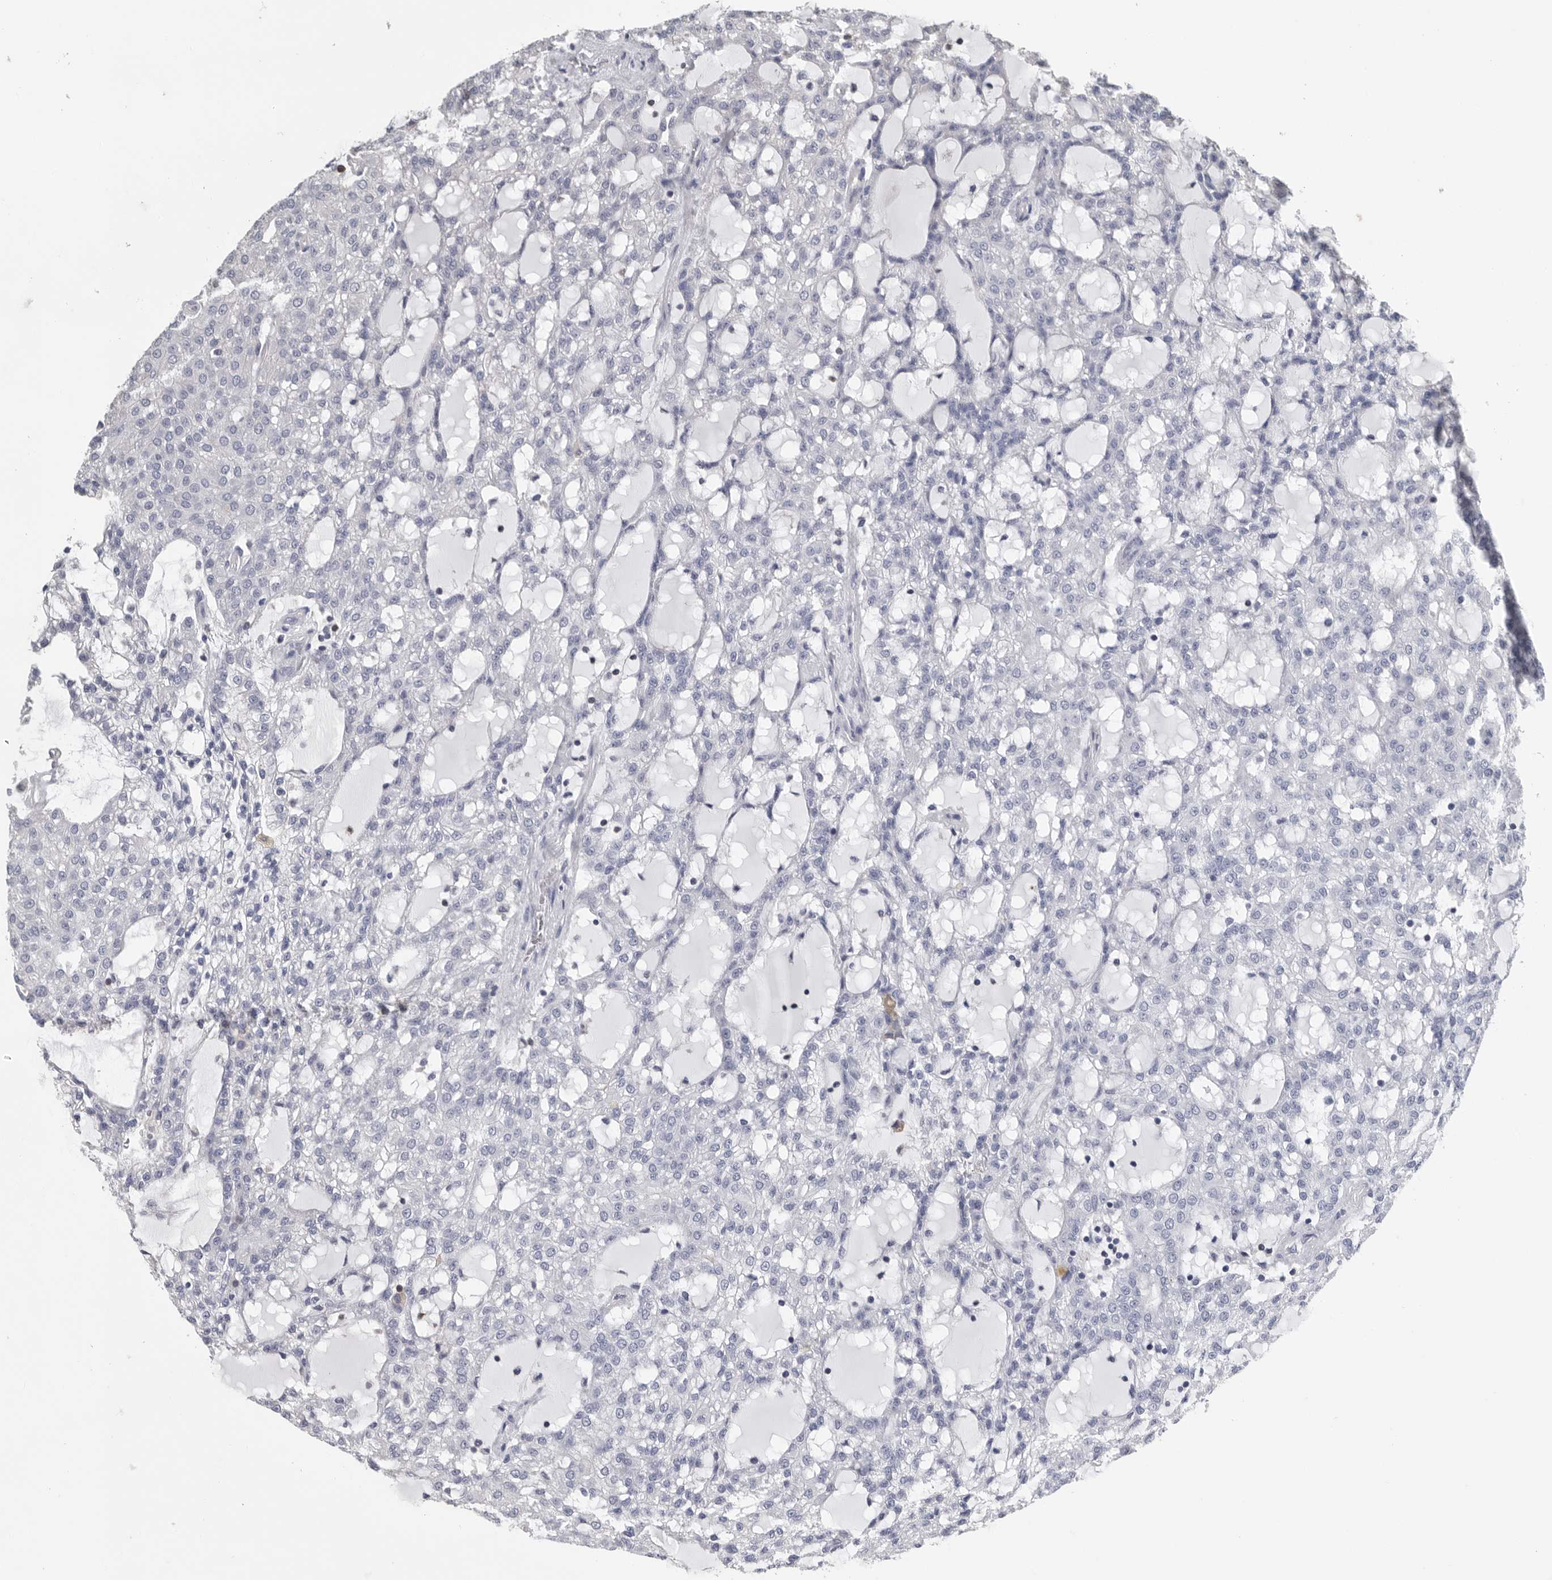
{"staining": {"intensity": "negative", "quantity": "none", "location": "none"}, "tissue": "renal cancer", "cell_type": "Tumor cells", "image_type": "cancer", "snomed": [{"axis": "morphology", "description": "Adenocarcinoma, NOS"}, {"axis": "topography", "description": "Kidney"}], "caption": "An IHC micrograph of renal cancer is shown. There is no staining in tumor cells of renal cancer. (DAB immunohistochemistry (IHC) with hematoxylin counter stain).", "gene": "PDCD4", "patient": {"sex": "male", "age": 63}}